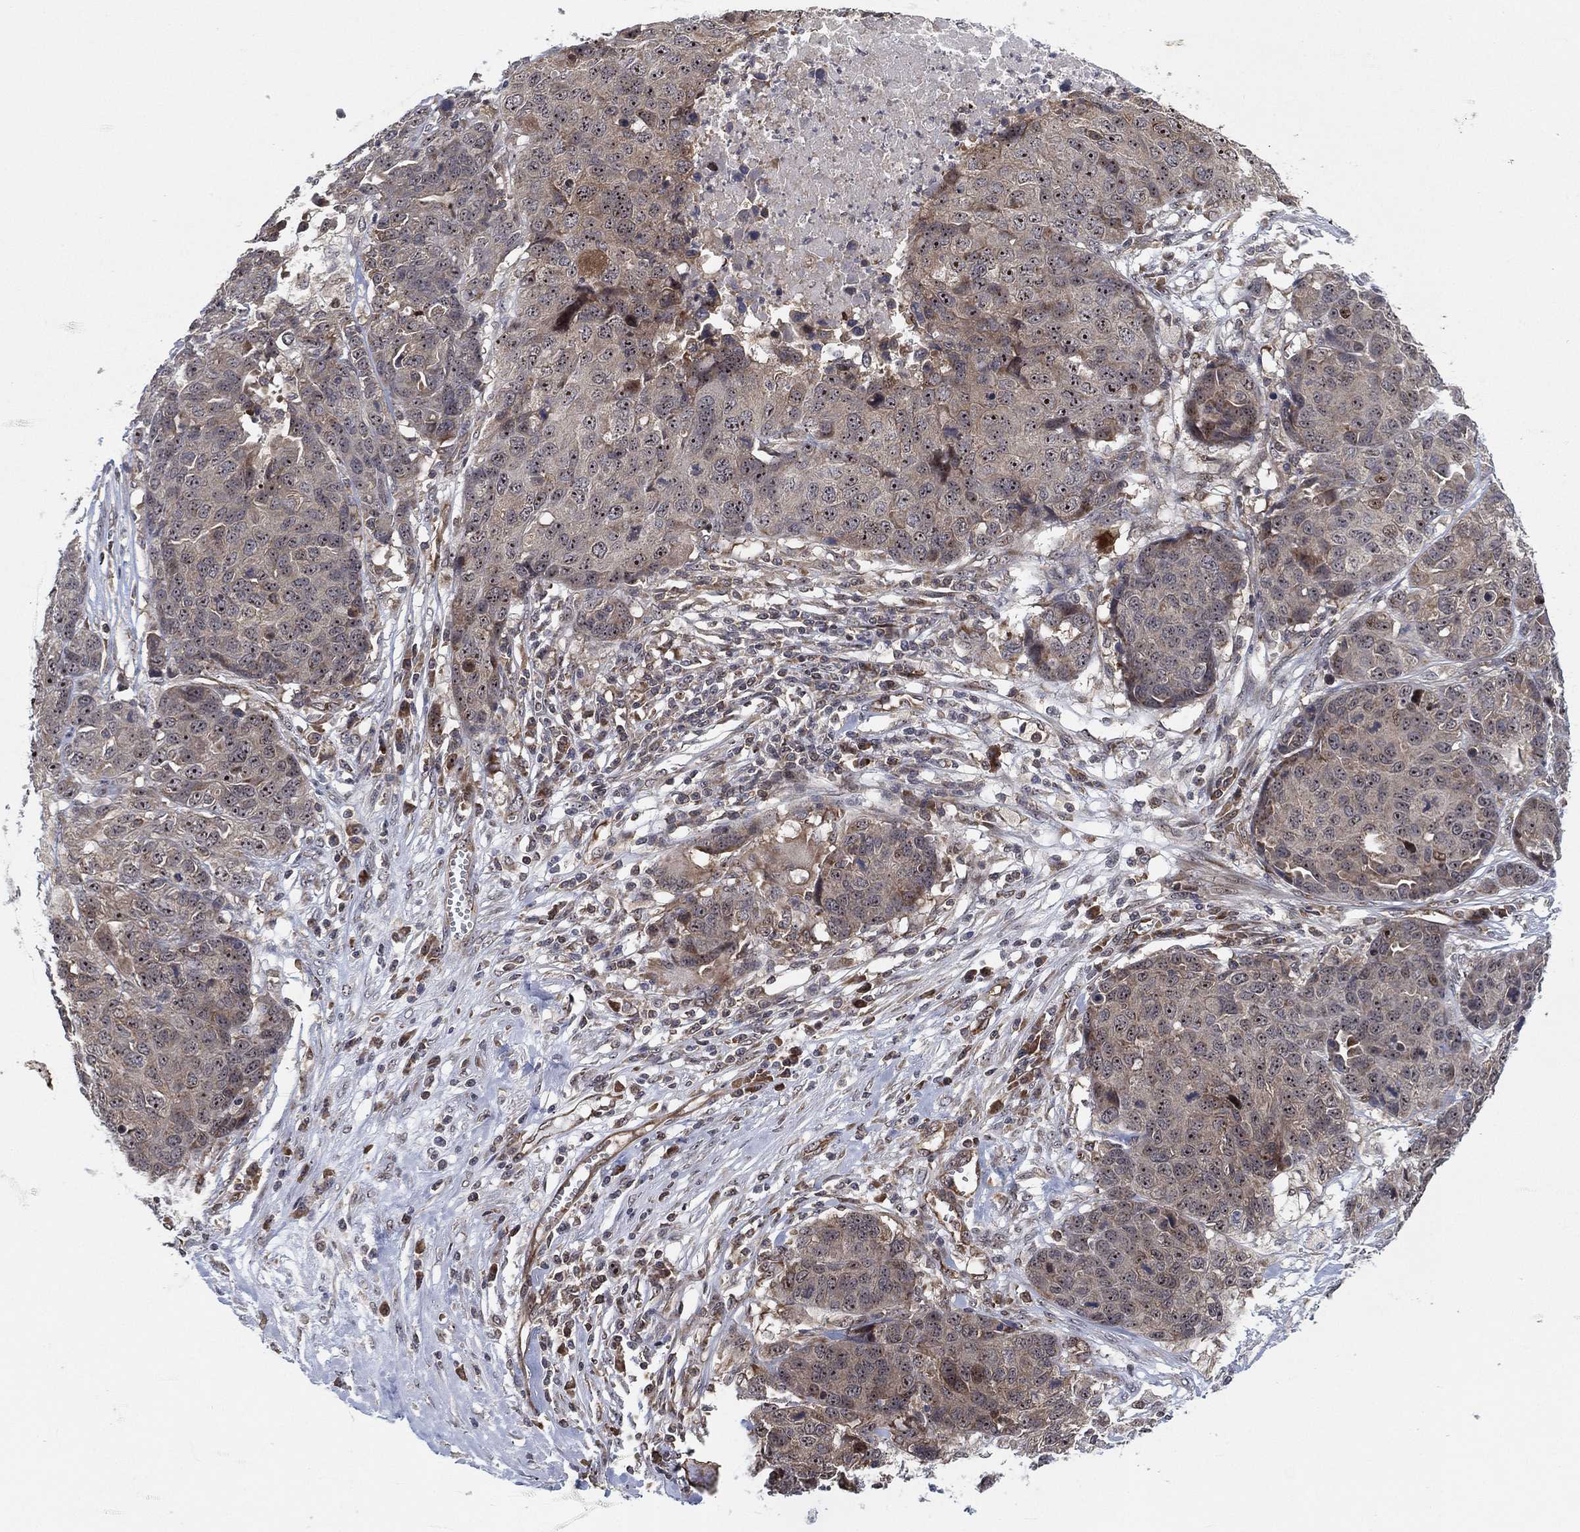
{"staining": {"intensity": "weak", "quantity": "<25%", "location": "nuclear"}, "tissue": "ovarian cancer", "cell_type": "Tumor cells", "image_type": "cancer", "snomed": [{"axis": "morphology", "description": "Cystadenocarcinoma, serous, NOS"}, {"axis": "topography", "description": "Ovary"}], "caption": "This is a micrograph of IHC staining of ovarian serous cystadenocarcinoma, which shows no positivity in tumor cells.", "gene": "TMCO1", "patient": {"sex": "female", "age": 87}}